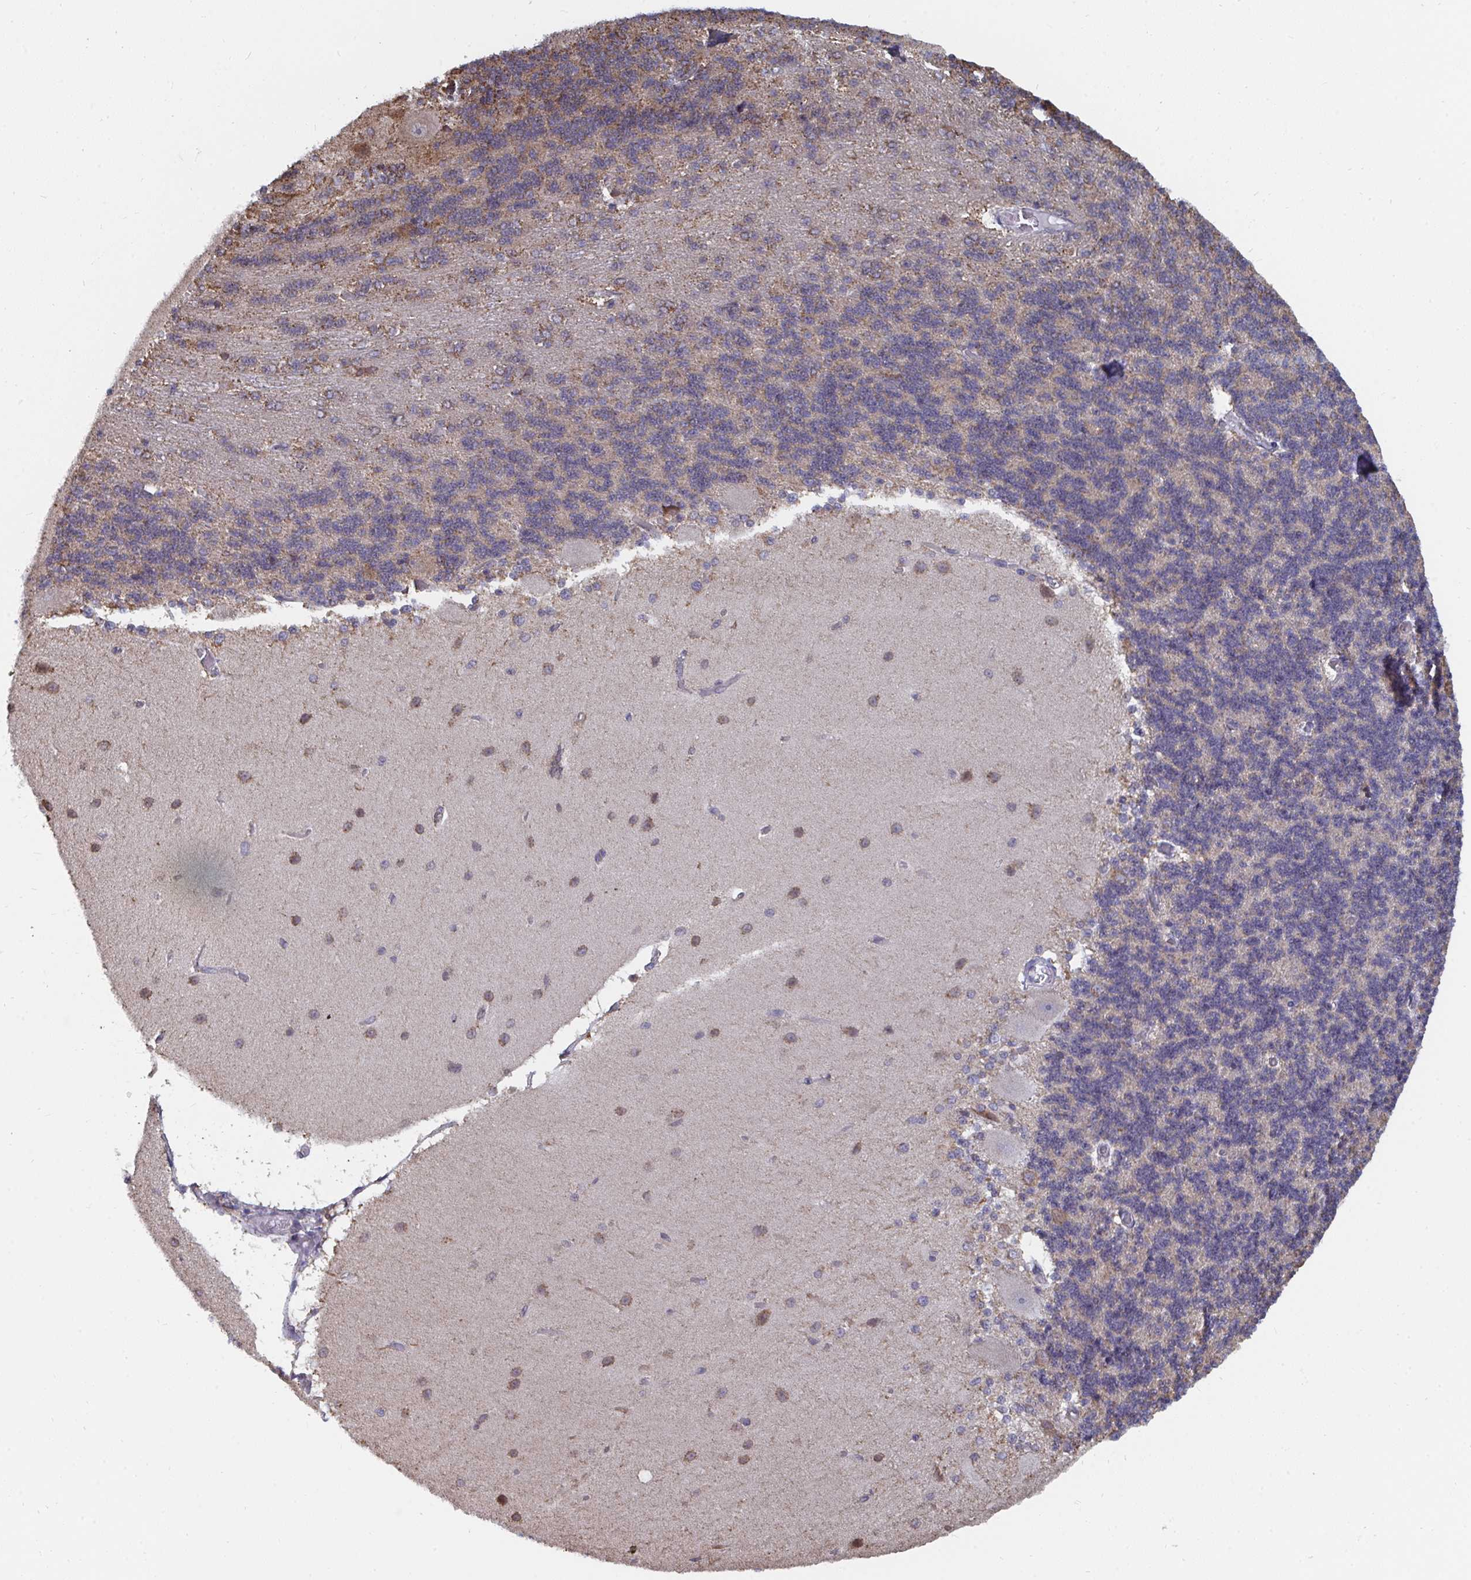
{"staining": {"intensity": "negative", "quantity": "none", "location": "none"}, "tissue": "cerebellum", "cell_type": "Cells in granular layer", "image_type": "normal", "snomed": [{"axis": "morphology", "description": "Normal tissue, NOS"}, {"axis": "topography", "description": "Cerebellum"}], "caption": "Immunohistochemistry histopathology image of unremarkable cerebellum: cerebellum stained with DAB demonstrates no significant protein positivity in cells in granular layer.", "gene": "ELAVL1", "patient": {"sex": "female", "age": 54}}